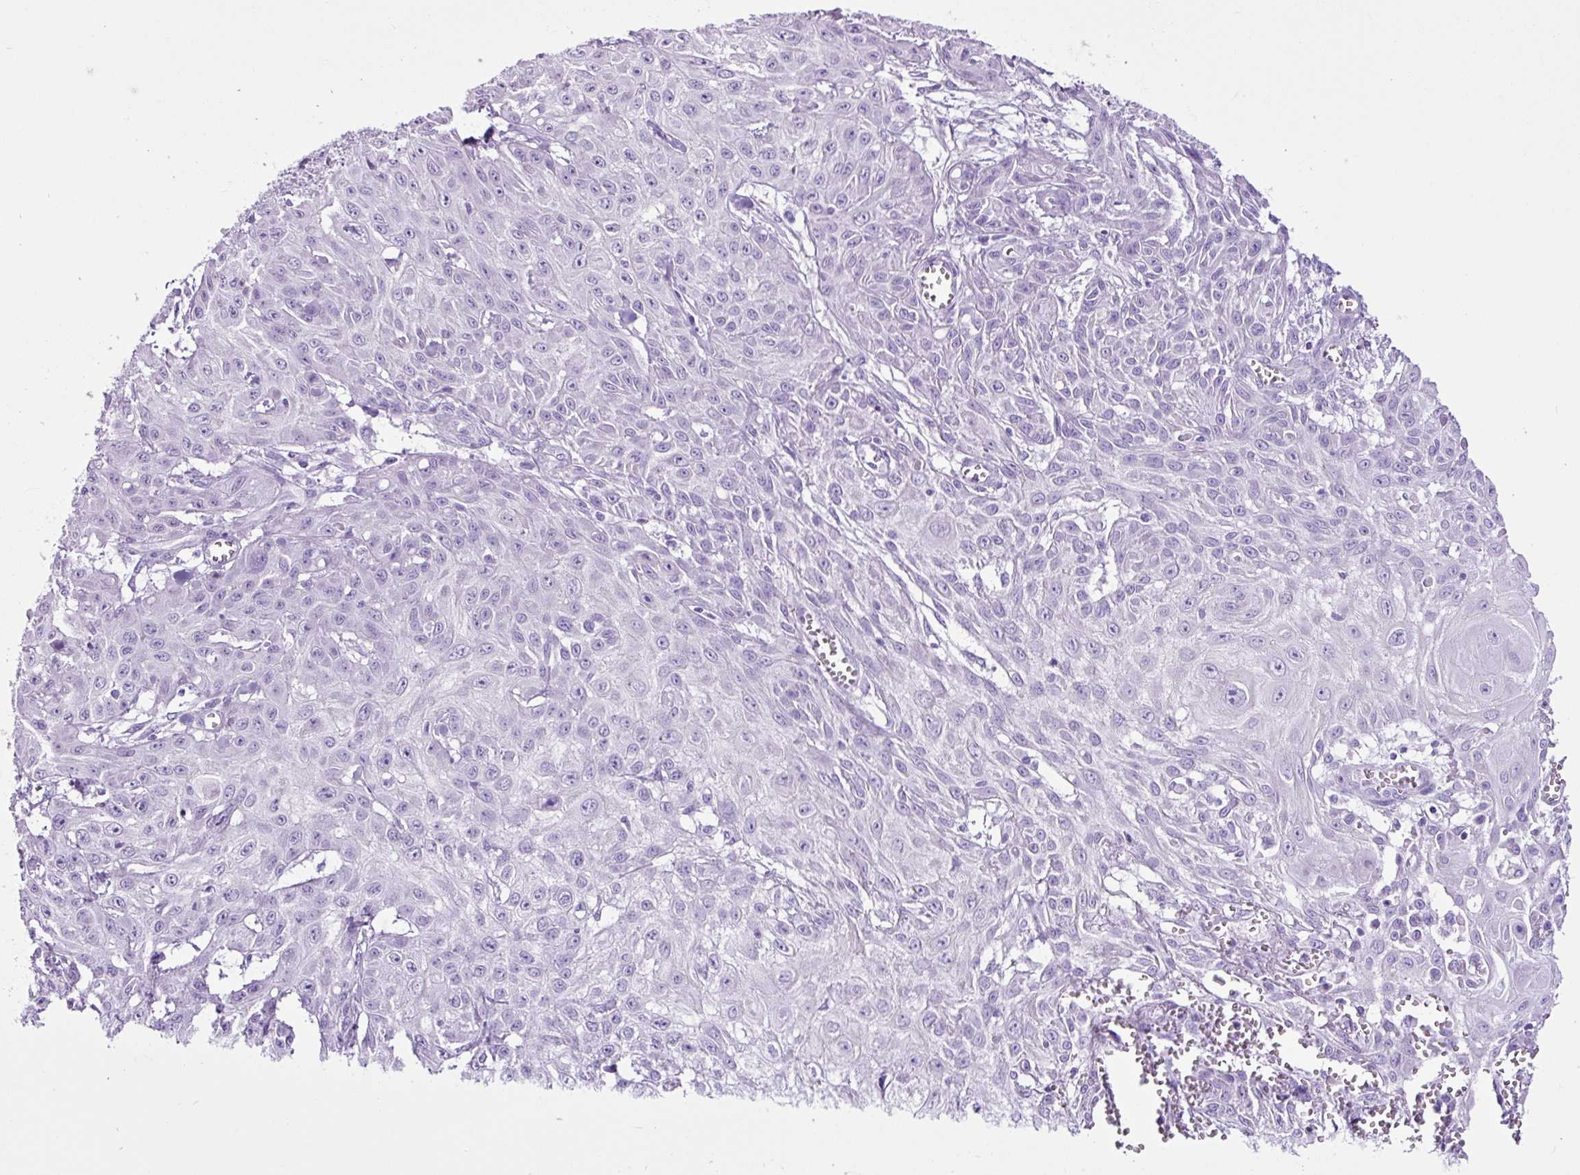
{"staining": {"intensity": "negative", "quantity": "none", "location": "none"}, "tissue": "skin cancer", "cell_type": "Tumor cells", "image_type": "cancer", "snomed": [{"axis": "morphology", "description": "Squamous cell carcinoma, NOS"}, {"axis": "topography", "description": "Skin"}, {"axis": "topography", "description": "Vulva"}], "caption": "A high-resolution micrograph shows immunohistochemistry (IHC) staining of skin cancer, which reveals no significant staining in tumor cells.", "gene": "LILRB4", "patient": {"sex": "female", "age": 71}}